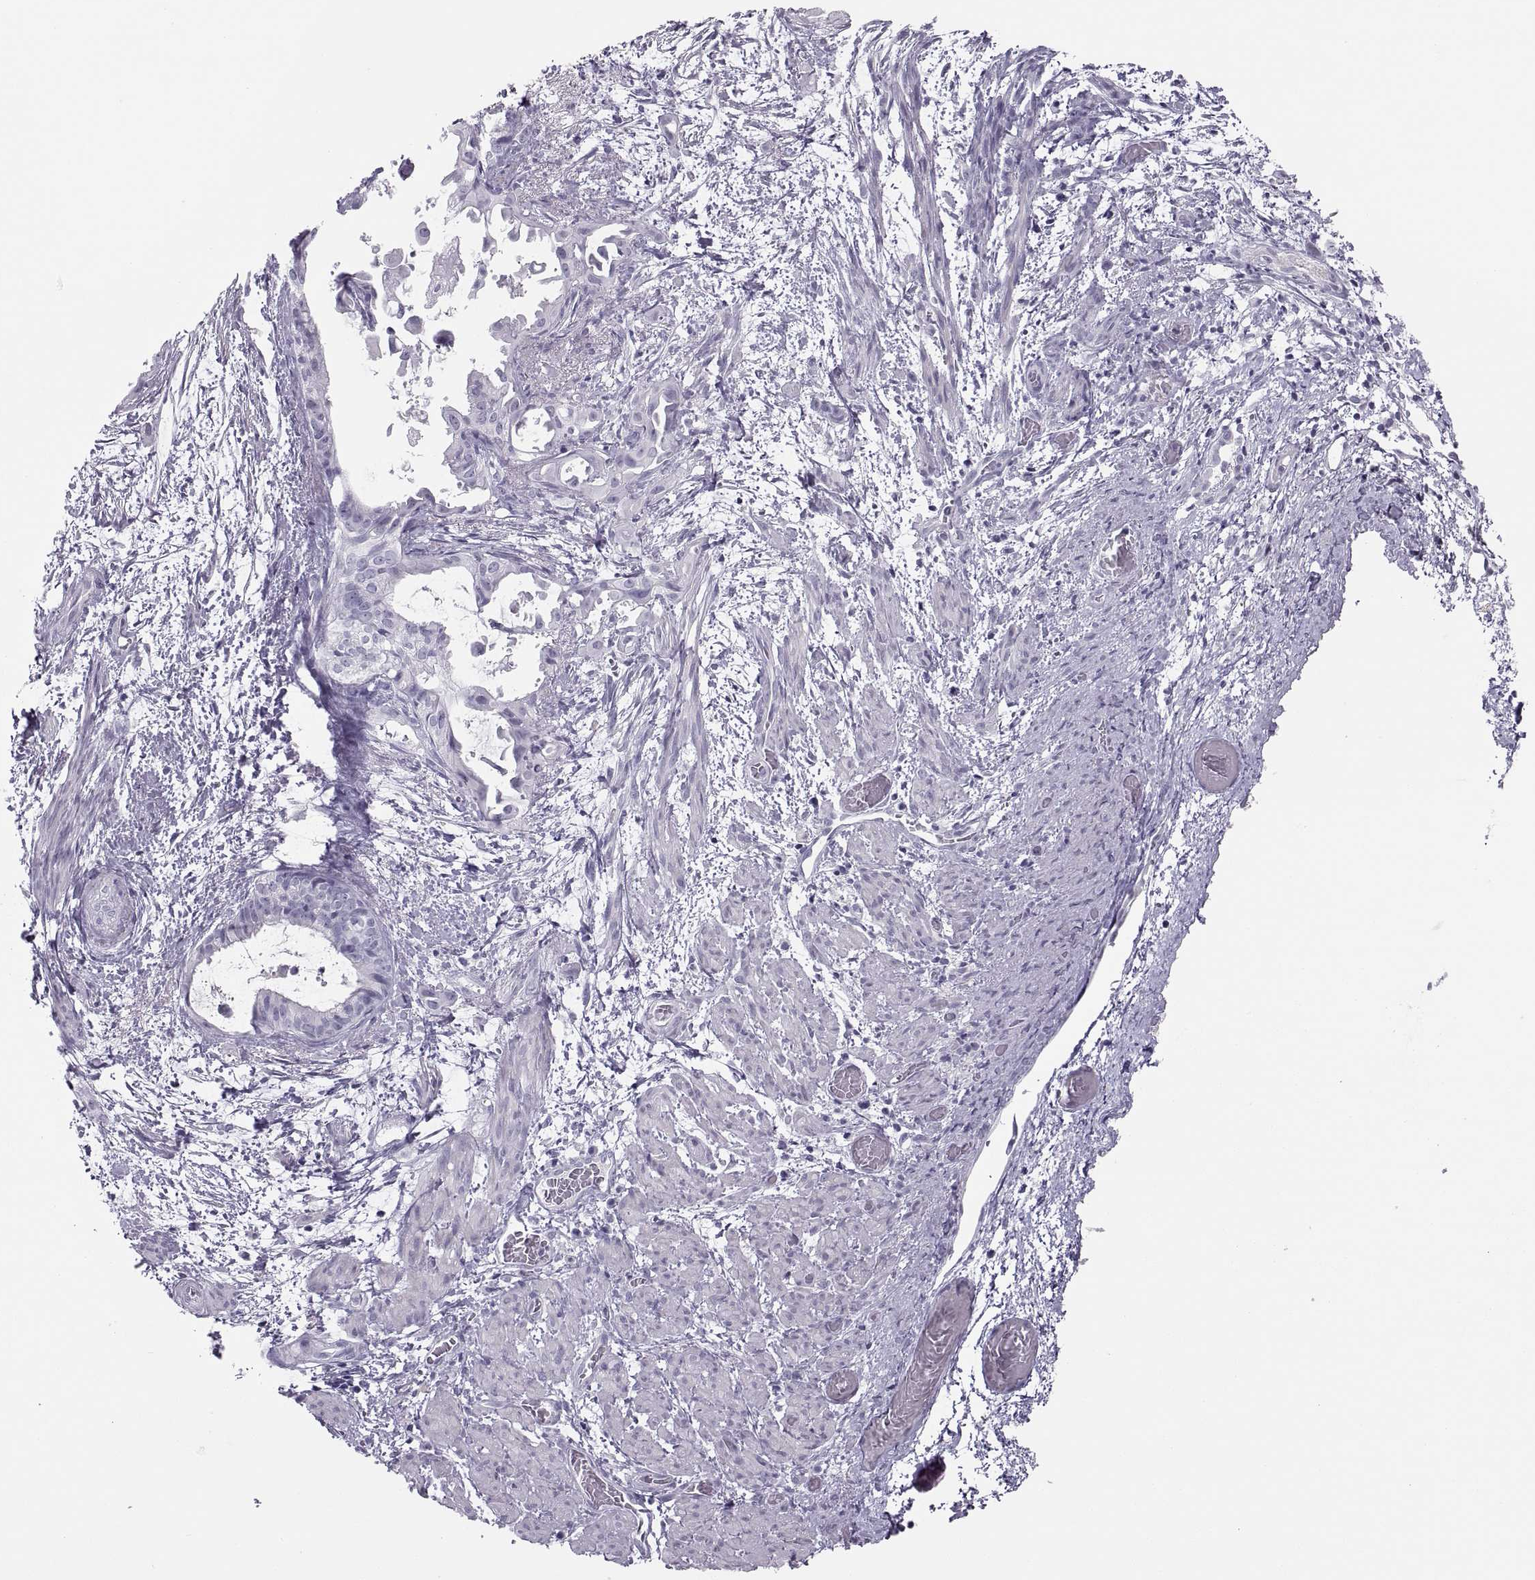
{"staining": {"intensity": "negative", "quantity": "none", "location": "none"}, "tissue": "endometrial cancer", "cell_type": "Tumor cells", "image_type": "cancer", "snomed": [{"axis": "morphology", "description": "Adenocarcinoma, NOS"}, {"axis": "topography", "description": "Endometrium"}], "caption": "DAB immunohistochemical staining of human adenocarcinoma (endometrial) displays no significant expression in tumor cells. Brightfield microscopy of immunohistochemistry (IHC) stained with DAB (brown) and hematoxylin (blue), captured at high magnification.", "gene": "C3orf22", "patient": {"sex": "female", "age": 86}}